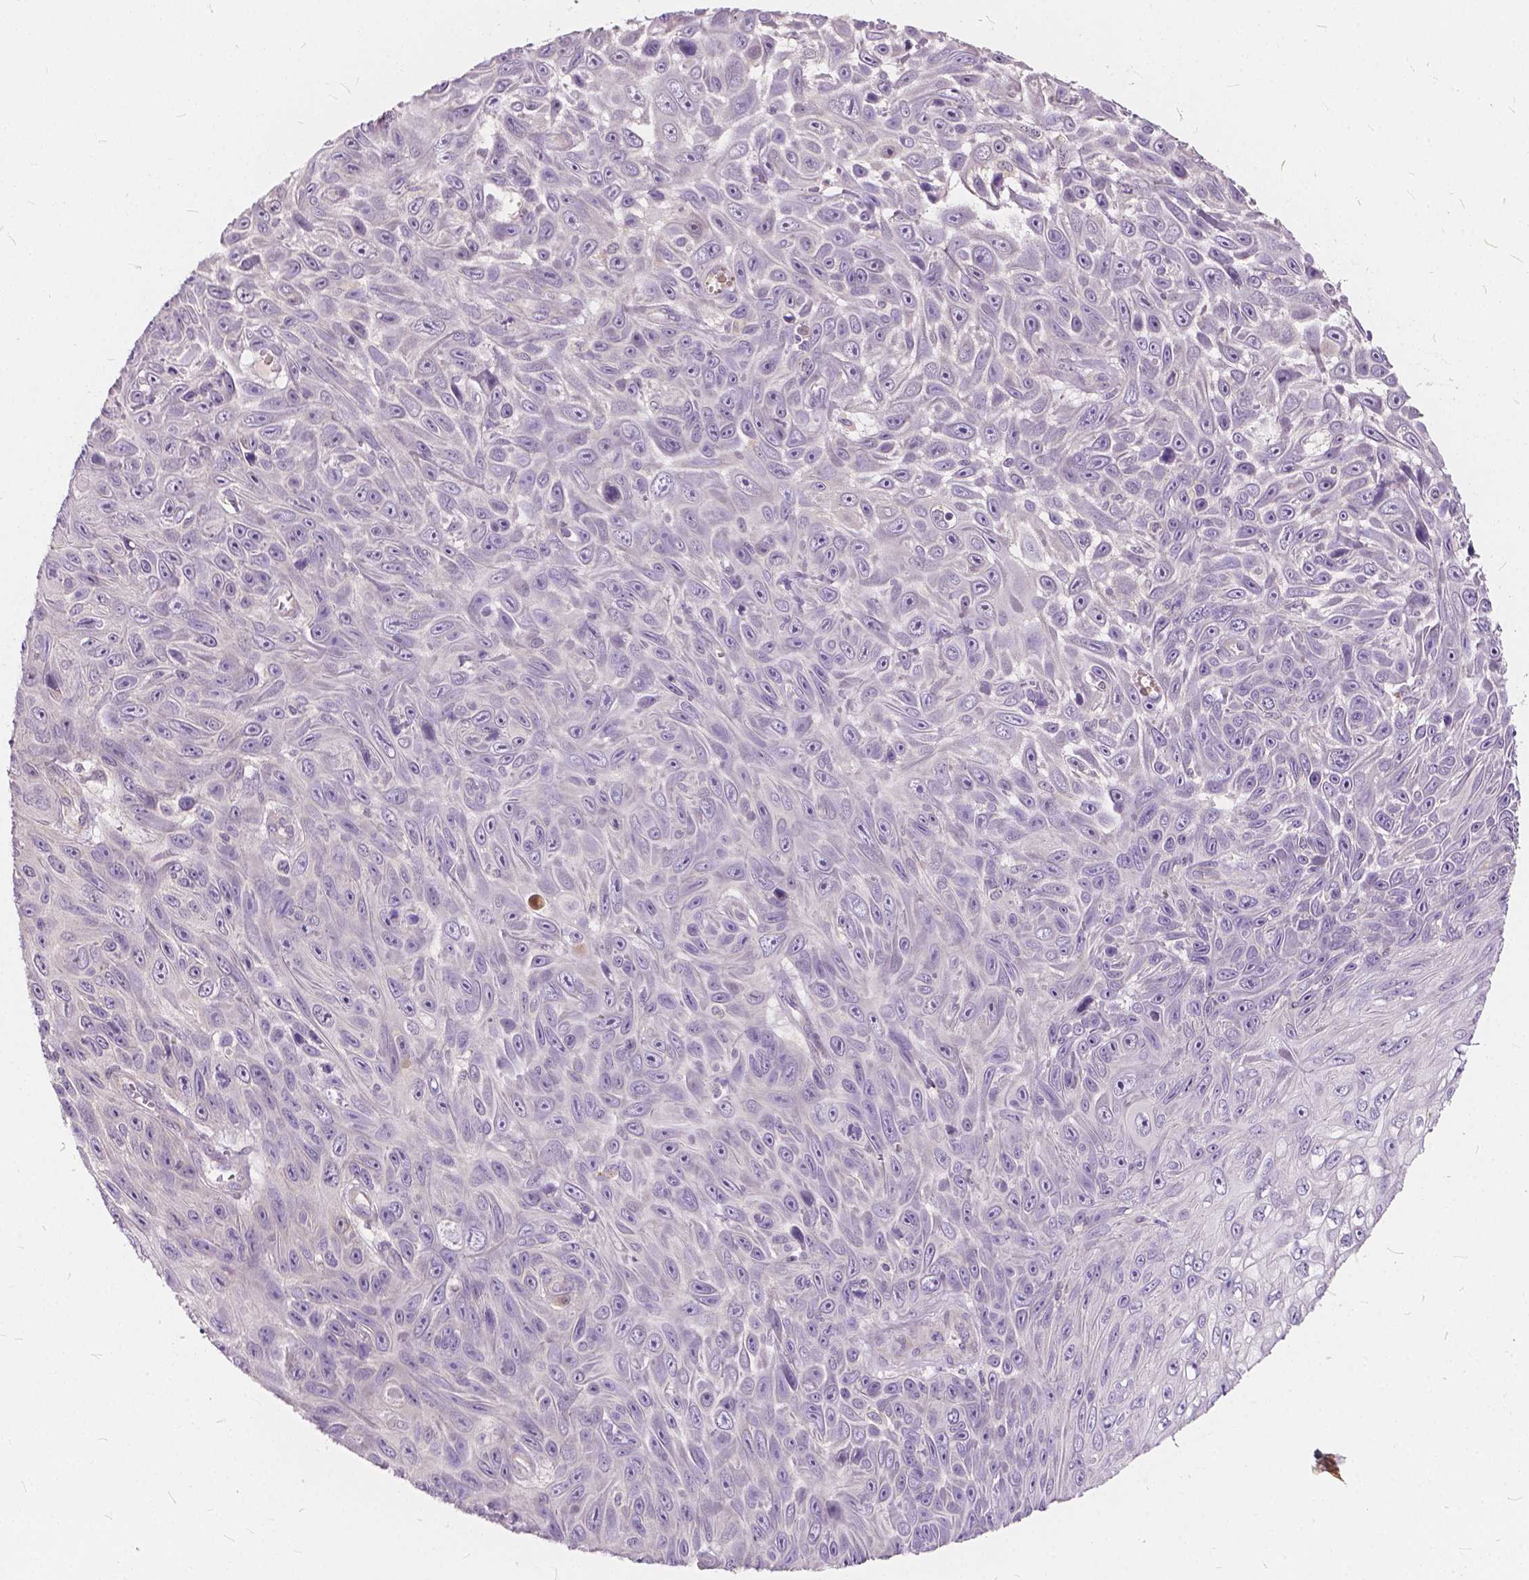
{"staining": {"intensity": "negative", "quantity": "none", "location": "none"}, "tissue": "skin cancer", "cell_type": "Tumor cells", "image_type": "cancer", "snomed": [{"axis": "morphology", "description": "Squamous cell carcinoma, NOS"}, {"axis": "topography", "description": "Skin"}], "caption": "Tumor cells show no significant staining in skin cancer (squamous cell carcinoma). (DAB immunohistochemistry, high magnification).", "gene": "KIAA0513", "patient": {"sex": "male", "age": 82}}